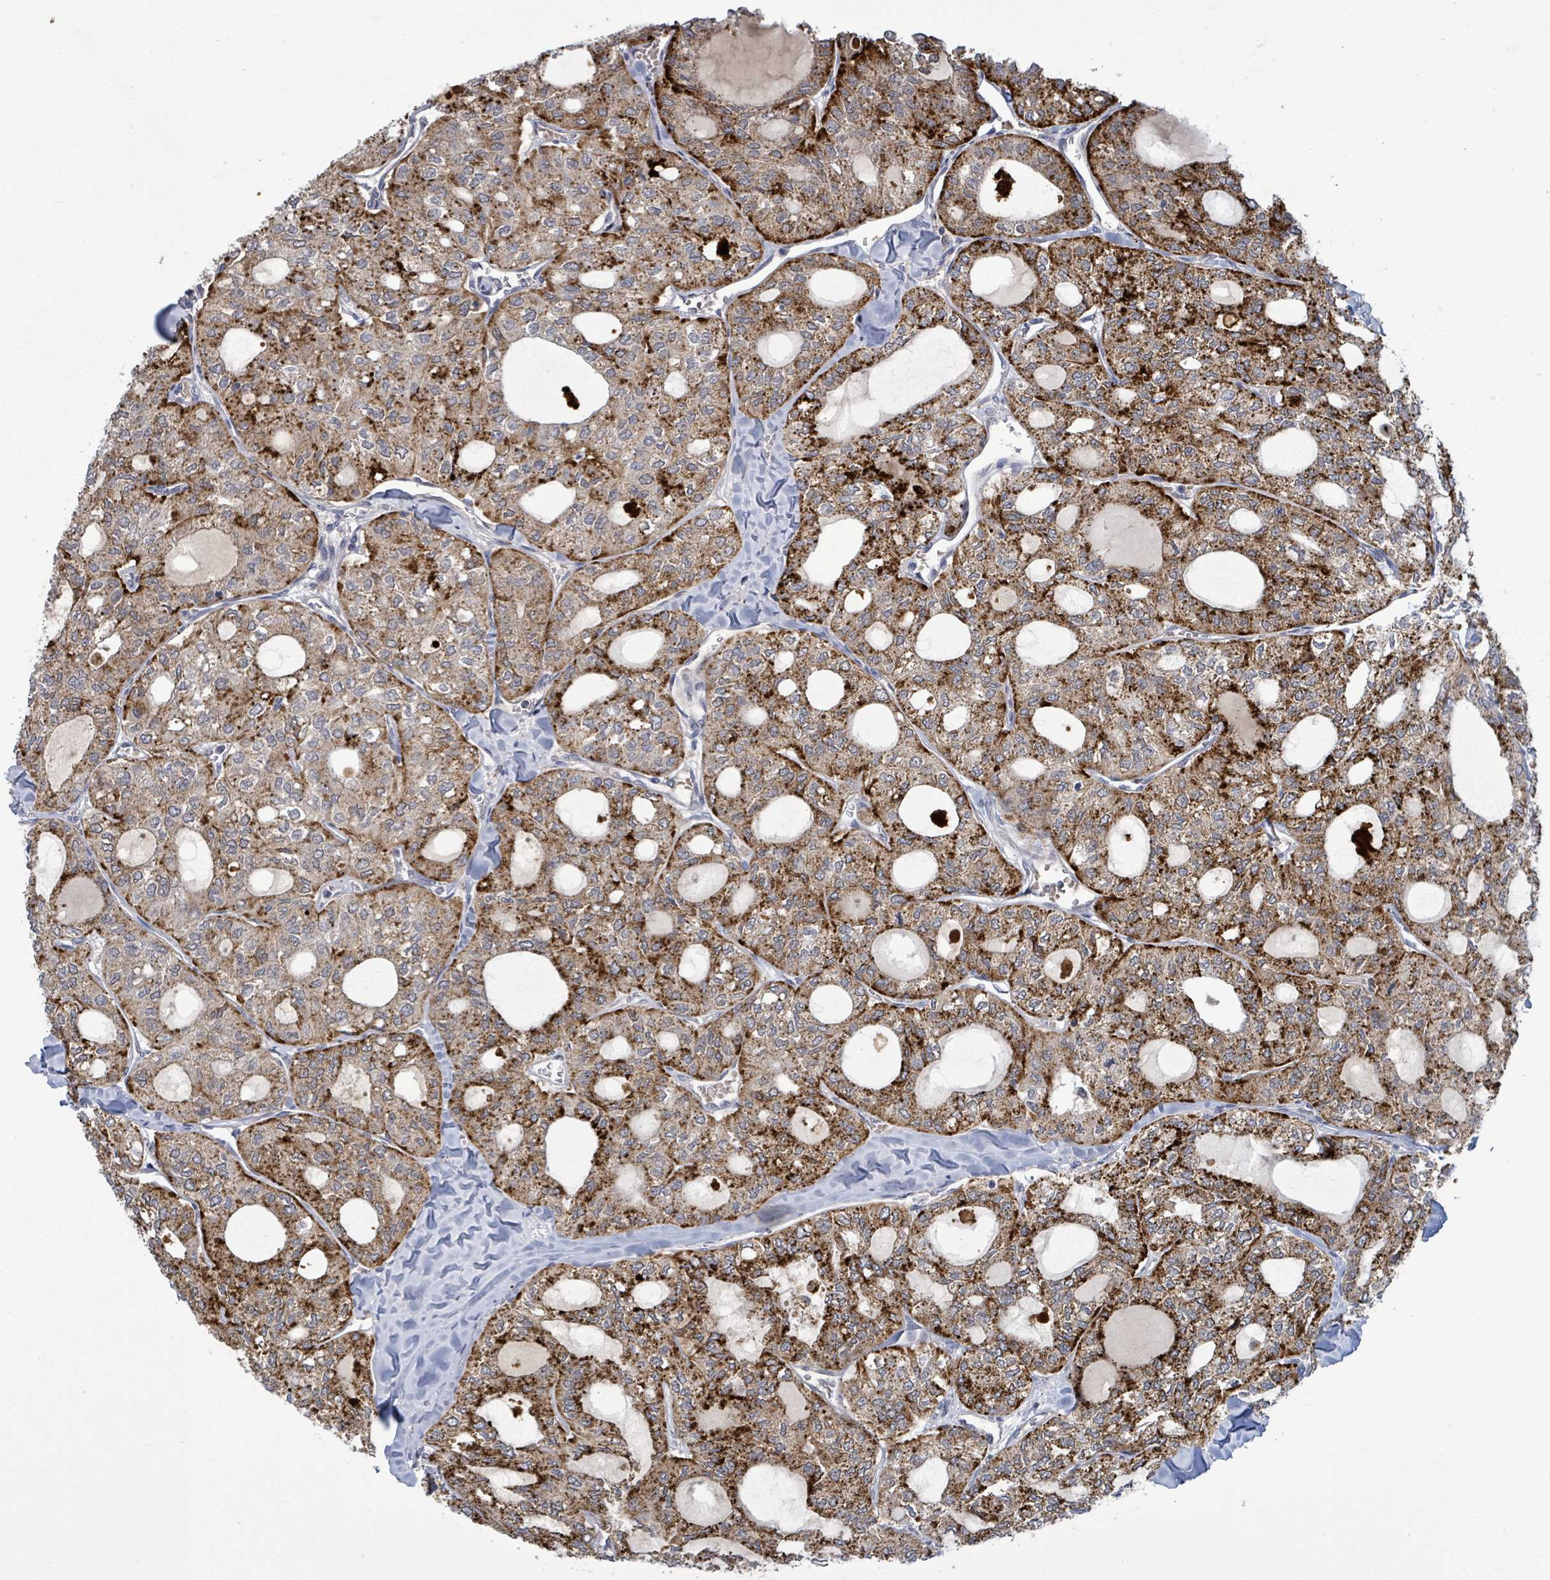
{"staining": {"intensity": "strong", "quantity": "25%-75%", "location": "cytoplasmic/membranous"}, "tissue": "thyroid cancer", "cell_type": "Tumor cells", "image_type": "cancer", "snomed": [{"axis": "morphology", "description": "Follicular adenoma carcinoma, NOS"}, {"axis": "topography", "description": "Thyroid gland"}], "caption": "Thyroid cancer (follicular adenoma carcinoma) stained with a brown dye exhibits strong cytoplasmic/membranous positive positivity in about 25%-75% of tumor cells.", "gene": "AMMECR1", "patient": {"sex": "male", "age": 75}}